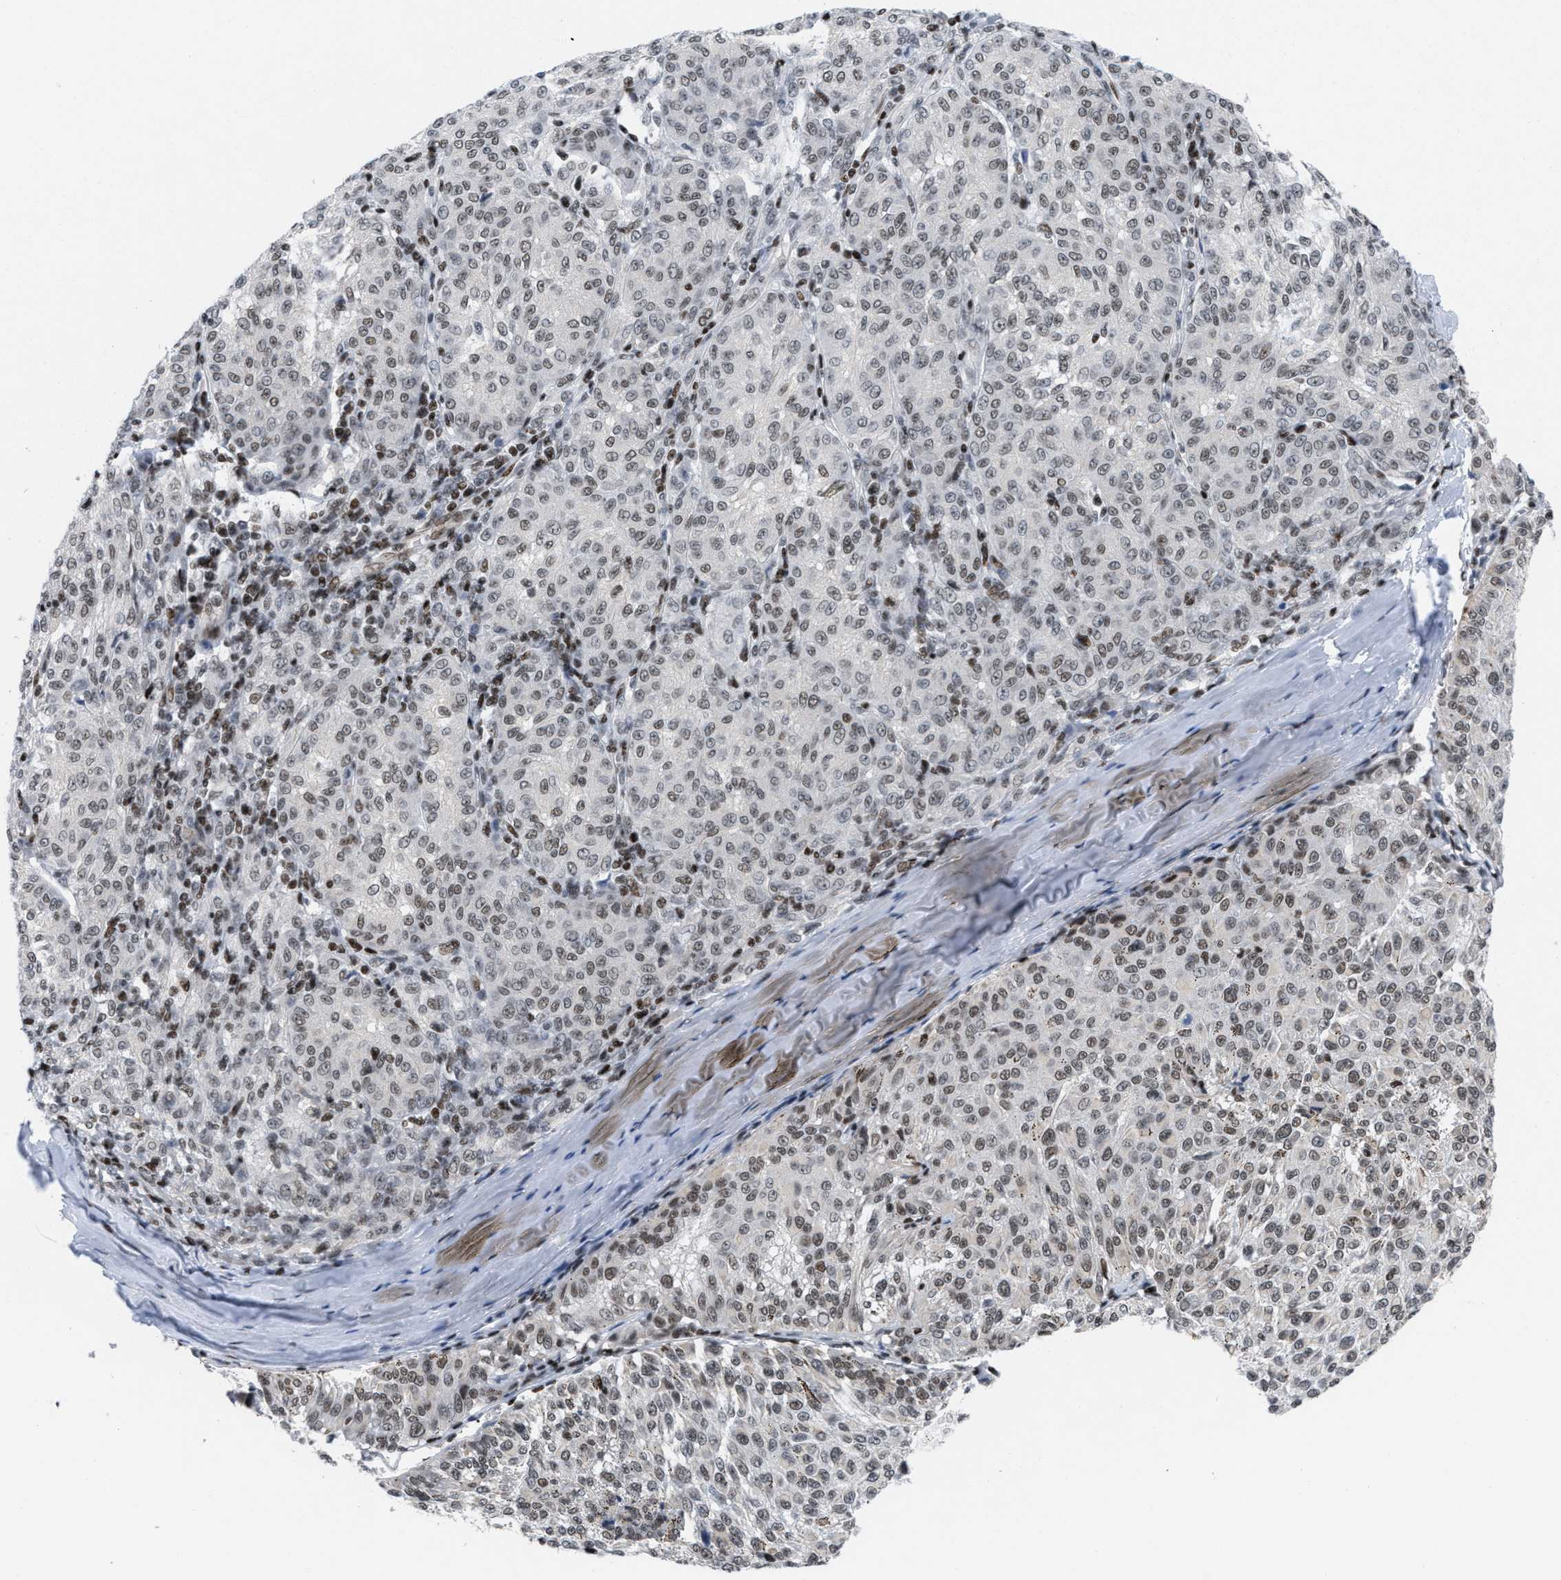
{"staining": {"intensity": "weak", "quantity": ">75%", "location": "nuclear"}, "tissue": "melanoma", "cell_type": "Tumor cells", "image_type": "cancer", "snomed": [{"axis": "morphology", "description": "Malignant melanoma, NOS"}, {"axis": "topography", "description": "Skin"}], "caption": "A brown stain labels weak nuclear staining of a protein in human melanoma tumor cells.", "gene": "MIER1", "patient": {"sex": "female", "age": 72}}